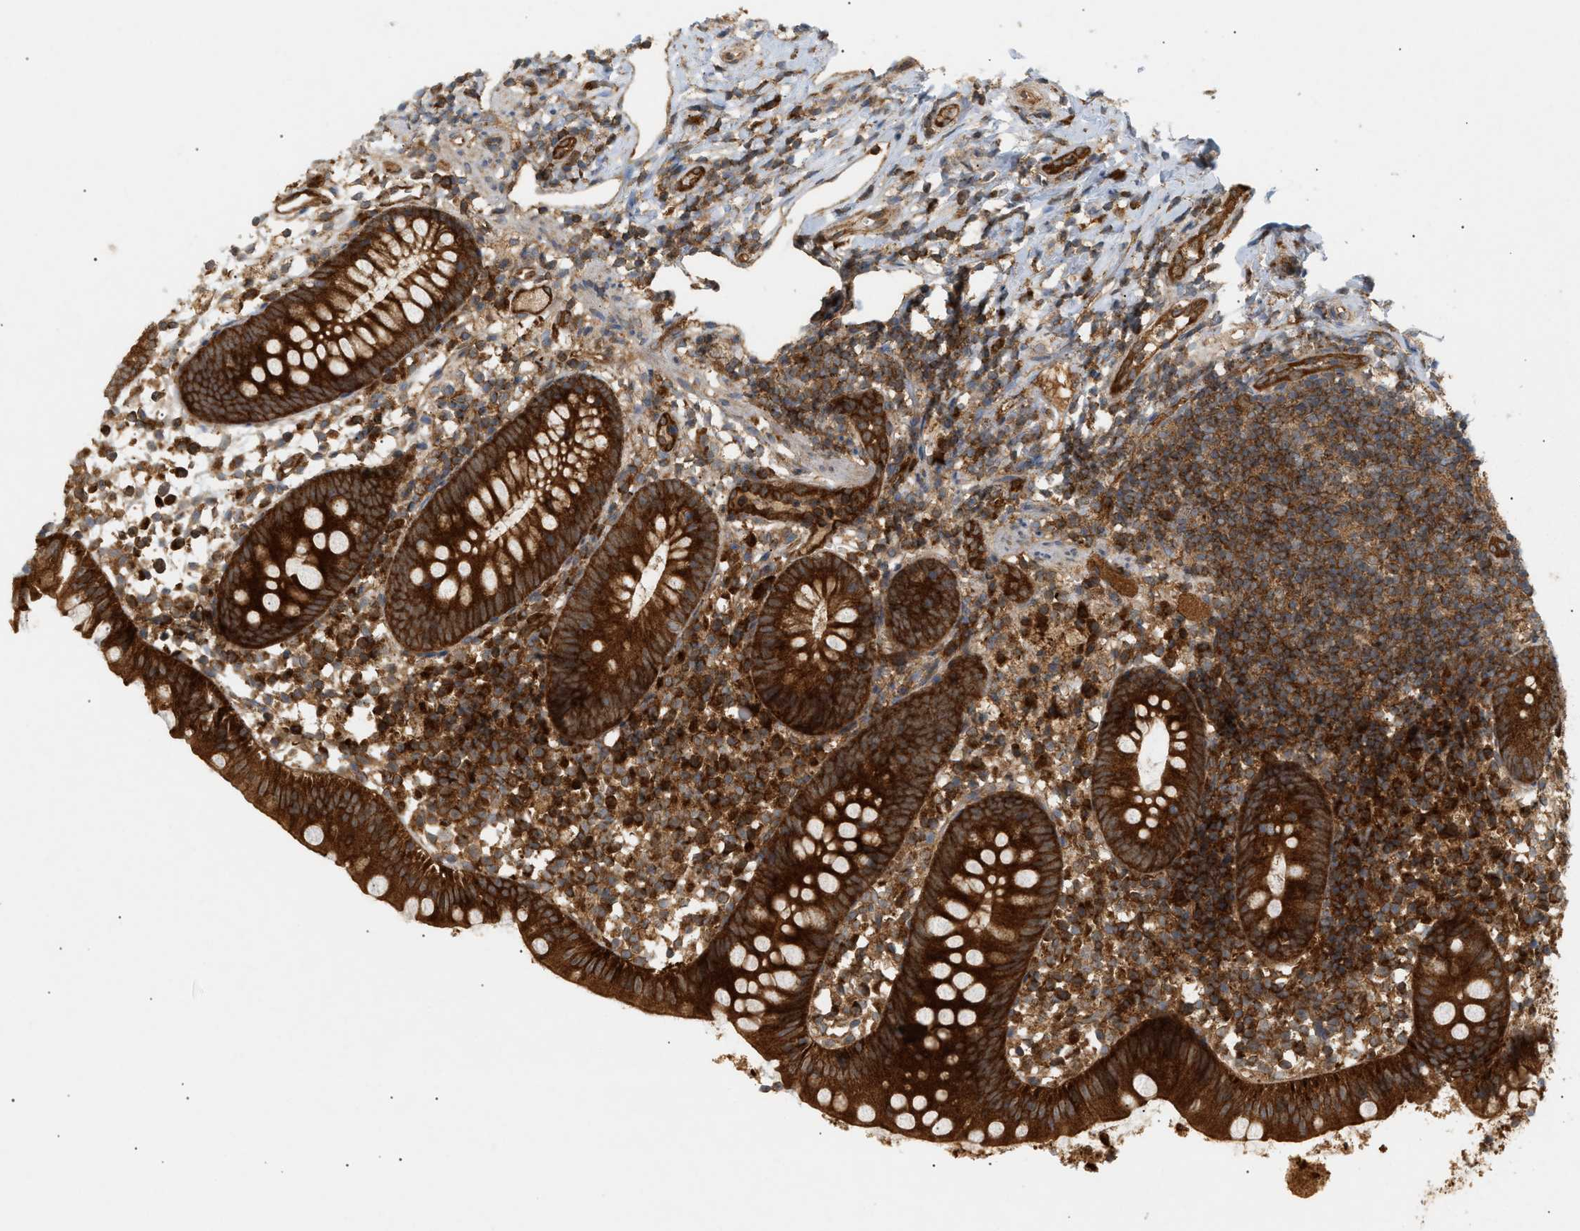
{"staining": {"intensity": "strong", "quantity": ">75%", "location": "cytoplasmic/membranous"}, "tissue": "appendix", "cell_type": "Glandular cells", "image_type": "normal", "snomed": [{"axis": "morphology", "description": "Normal tissue, NOS"}, {"axis": "topography", "description": "Appendix"}], "caption": "Appendix stained with DAB immunohistochemistry demonstrates high levels of strong cytoplasmic/membranous staining in about >75% of glandular cells. The protein is shown in brown color, while the nuclei are stained blue.", "gene": "SHC1", "patient": {"sex": "female", "age": 20}}